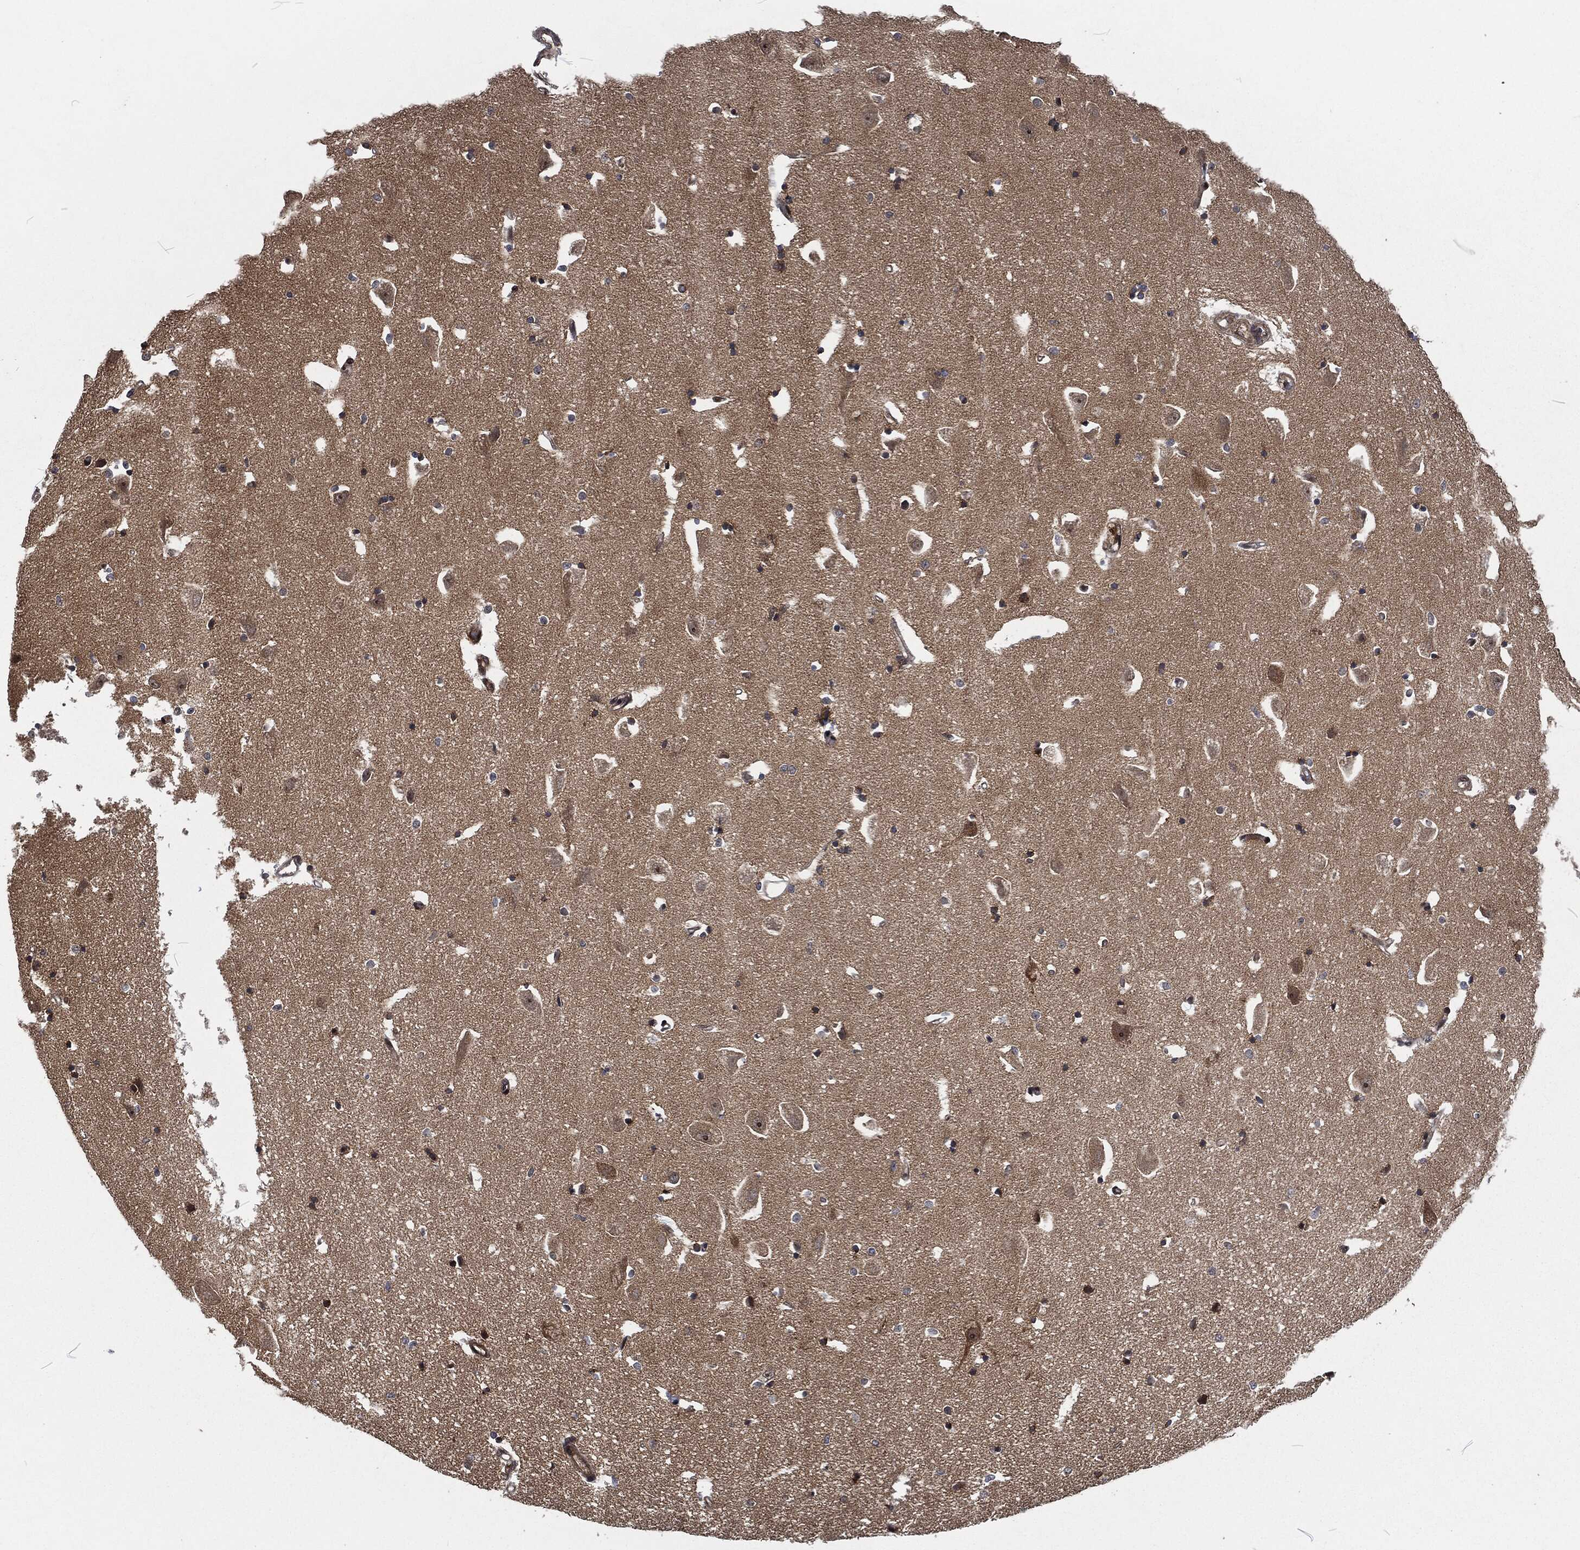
{"staining": {"intensity": "negative", "quantity": "none", "location": "none"}, "tissue": "hippocampus", "cell_type": "Glial cells", "image_type": "normal", "snomed": [{"axis": "morphology", "description": "Normal tissue, NOS"}, {"axis": "topography", "description": "Lateral ventricle wall"}, {"axis": "topography", "description": "Hippocampus"}], "caption": "Histopathology image shows no protein expression in glial cells of unremarkable hippocampus.", "gene": "CMPK2", "patient": {"sex": "female", "age": 63}}